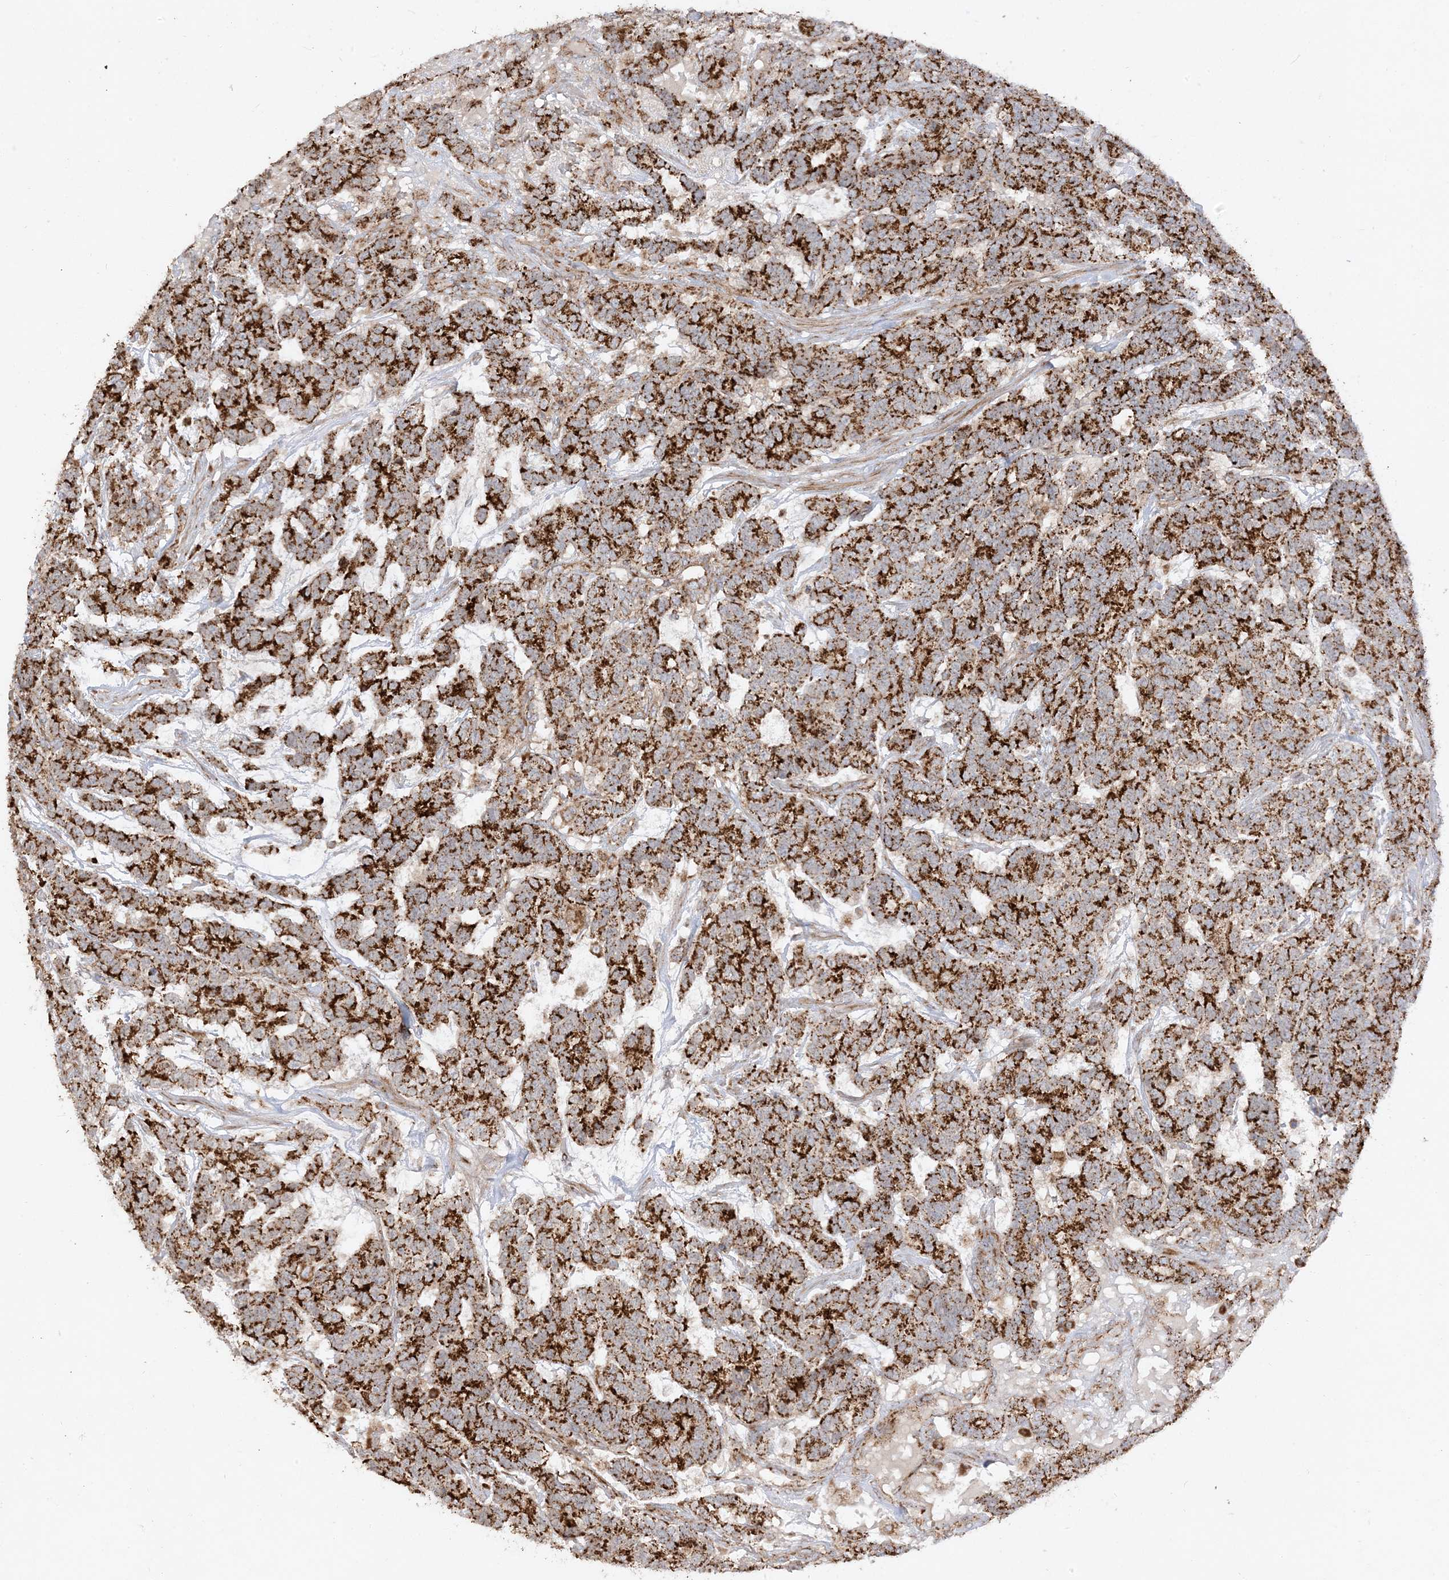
{"staining": {"intensity": "strong", "quantity": ">75%", "location": "cytoplasmic/membranous"}, "tissue": "testis cancer", "cell_type": "Tumor cells", "image_type": "cancer", "snomed": [{"axis": "morphology", "description": "Carcinoma, Embryonal, NOS"}, {"axis": "topography", "description": "Testis"}], "caption": "This histopathology image exhibits IHC staining of human testis cancer, with high strong cytoplasmic/membranous expression in about >75% of tumor cells.", "gene": "AARS2", "patient": {"sex": "male", "age": 26}}